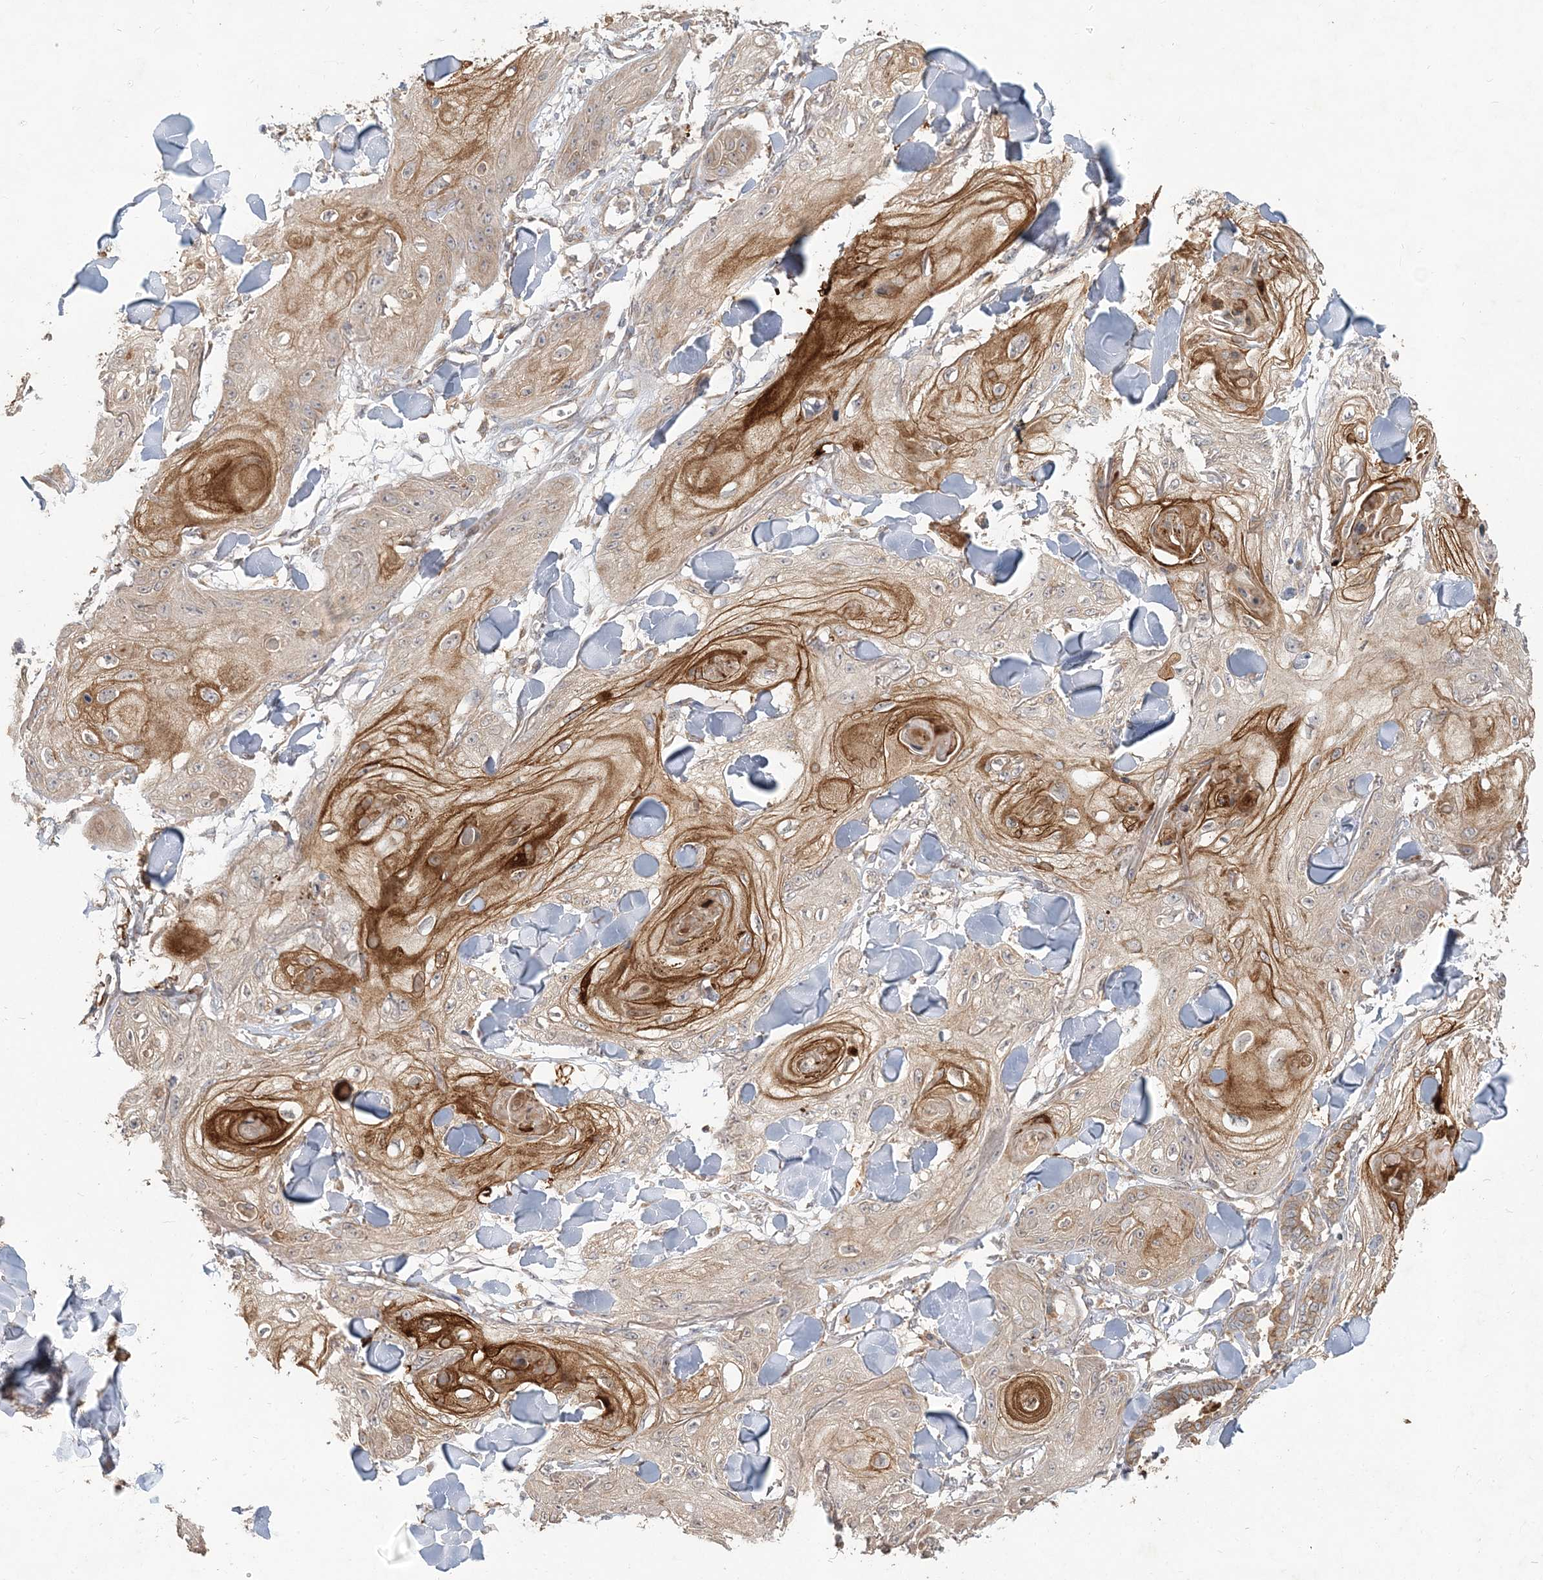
{"staining": {"intensity": "strong", "quantity": "25%-75%", "location": "cytoplasmic/membranous"}, "tissue": "skin cancer", "cell_type": "Tumor cells", "image_type": "cancer", "snomed": [{"axis": "morphology", "description": "Squamous cell carcinoma, NOS"}, {"axis": "topography", "description": "Skin"}], "caption": "The image exhibits immunohistochemical staining of skin squamous cell carcinoma. There is strong cytoplasmic/membranous staining is present in about 25%-75% of tumor cells.", "gene": "RAB14", "patient": {"sex": "male", "age": 74}}